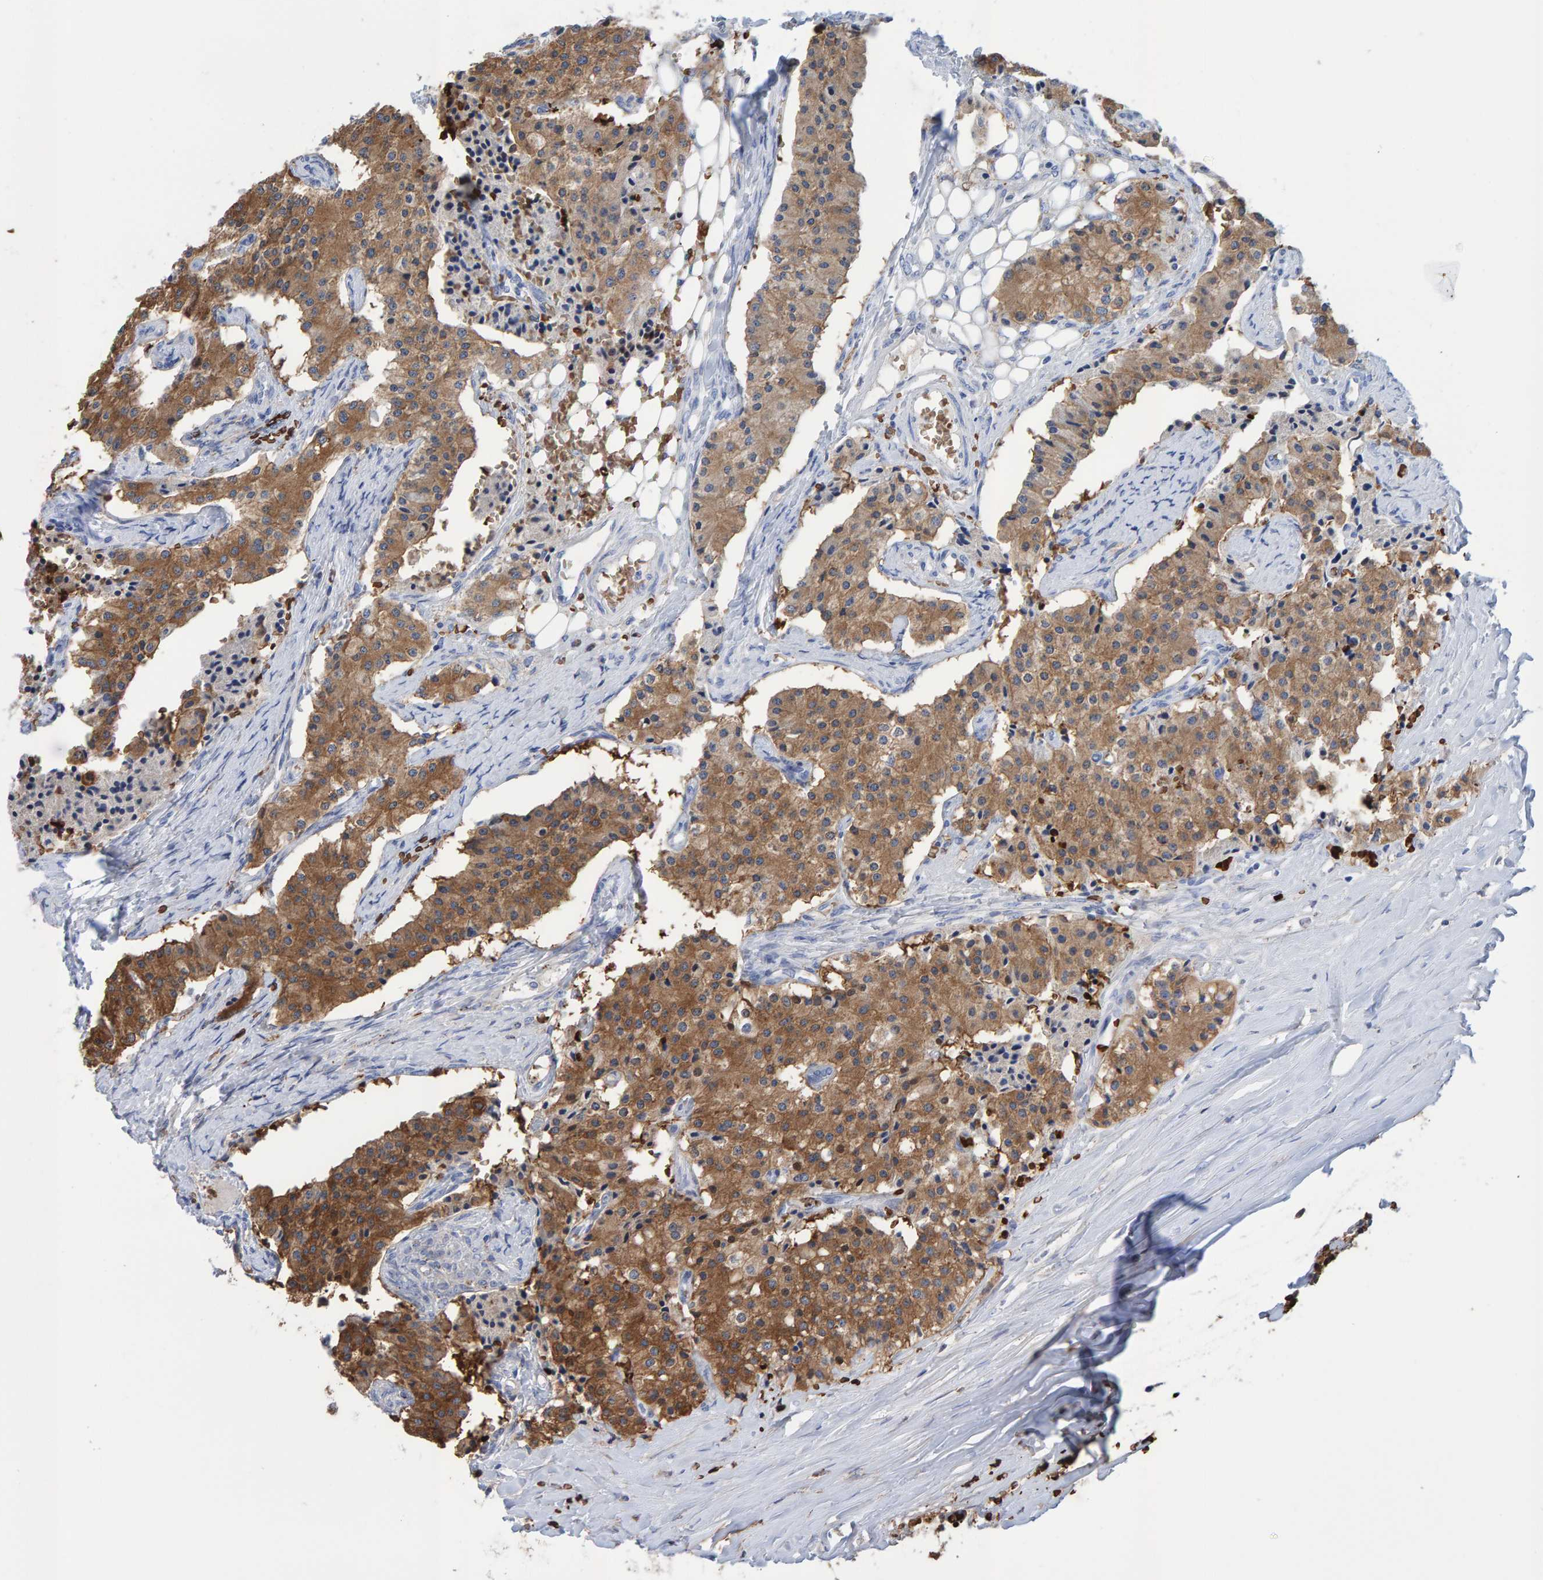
{"staining": {"intensity": "moderate", "quantity": ">75%", "location": "cytoplasmic/membranous"}, "tissue": "carcinoid", "cell_type": "Tumor cells", "image_type": "cancer", "snomed": [{"axis": "morphology", "description": "Carcinoid, malignant, NOS"}, {"axis": "topography", "description": "Colon"}], "caption": "Tumor cells demonstrate medium levels of moderate cytoplasmic/membranous staining in approximately >75% of cells in carcinoid.", "gene": "VPS9D1", "patient": {"sex": "female", "age": 52}}